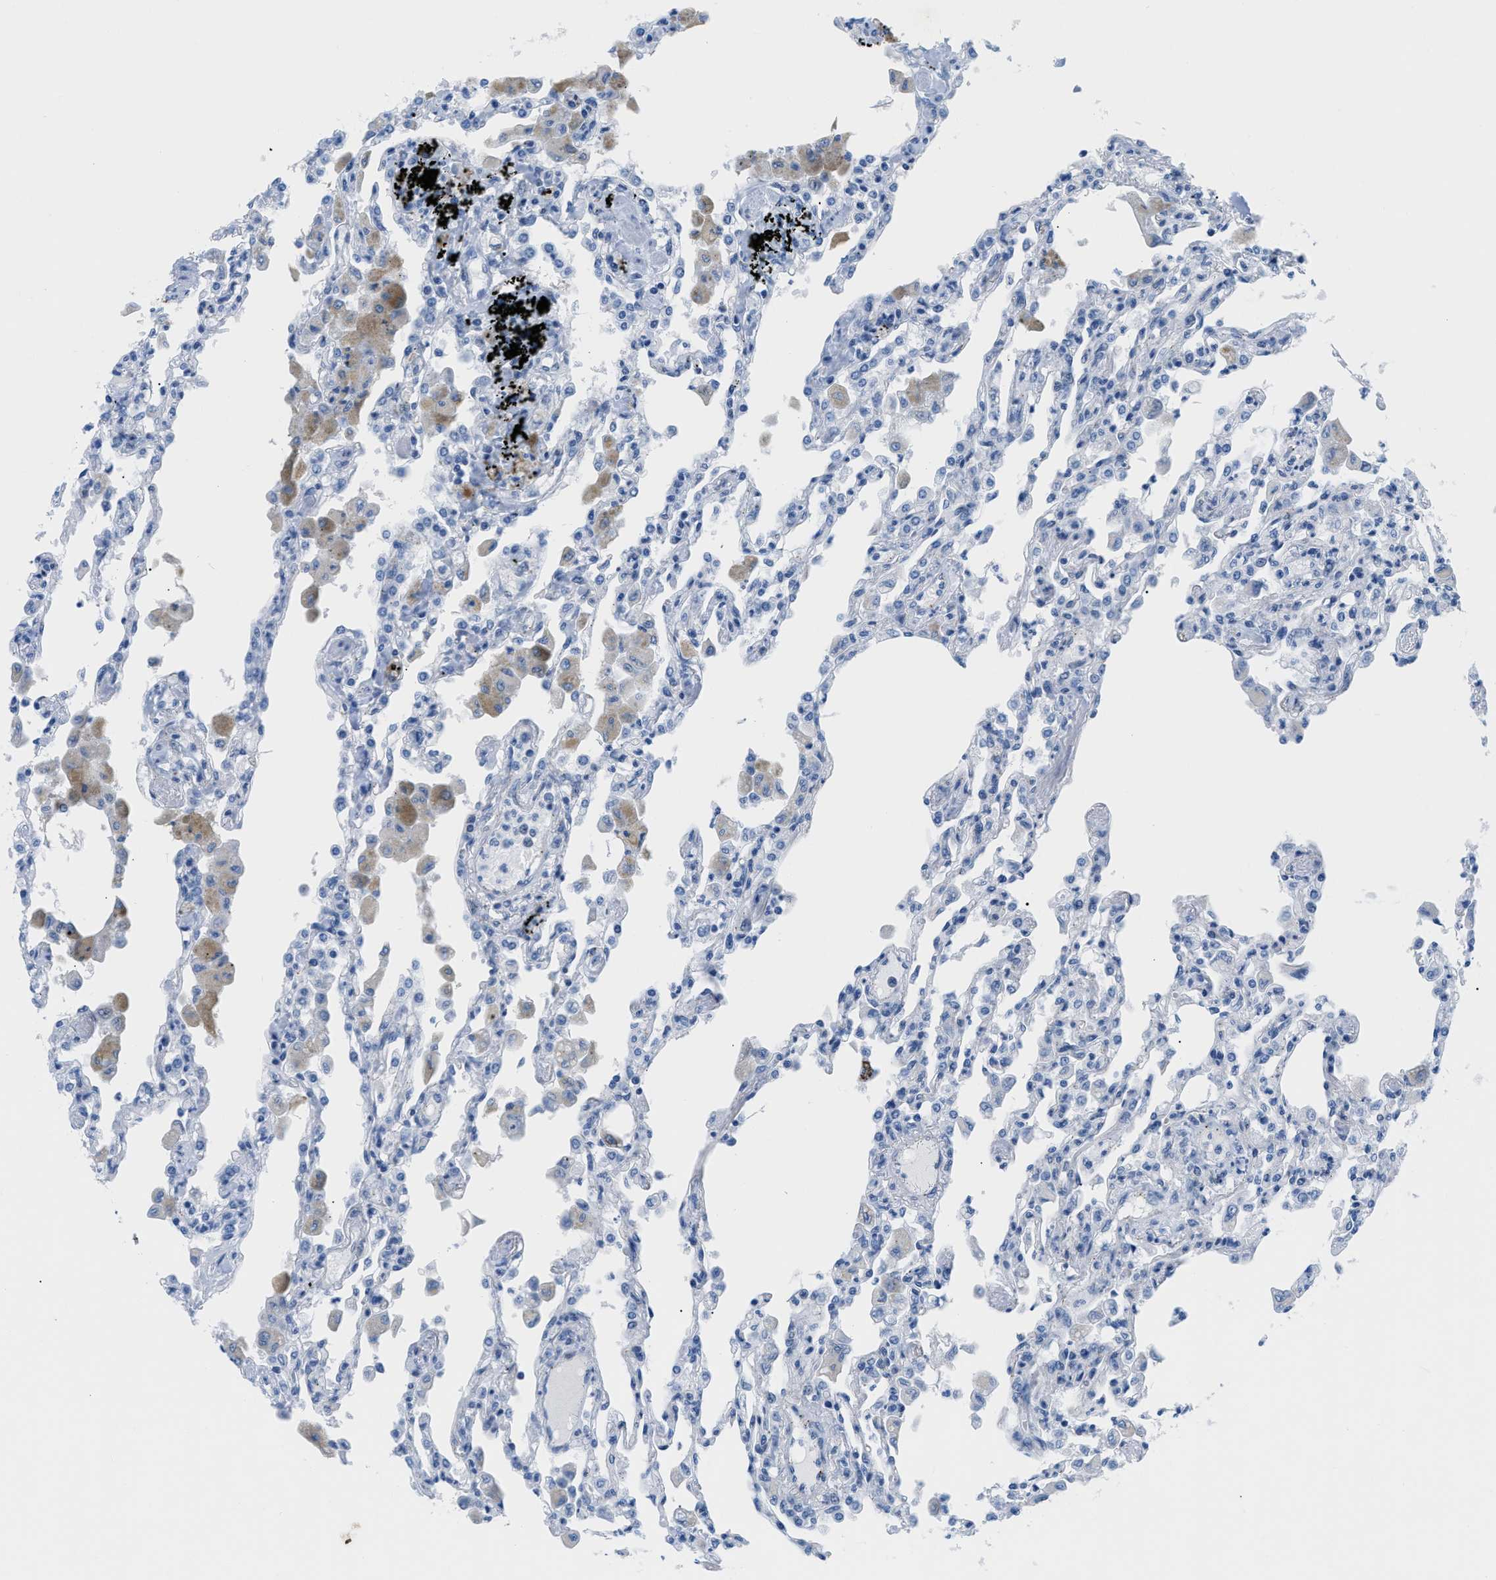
{"staining": {"intensity": "negative", "quantity": "none", "location": "none"}, "tissue": "lung", "cell_type": "Alveolar cells", "image_type": "normal", "snomed": [{"axis": "morphology", "description": "Normal tissue, NOS"}, {"axis": "topography", "description": "Bronchus"}, {"axis": "topography", "description": "Lung"}], "caption": "Immunohistochemistry micrograph of unremarkable lung: human lung stained with DAB demonstrates no significant protein staining in alveolar cells.", "gene": "FDCSP", "patient": {"sex": "female", "age": 49}}